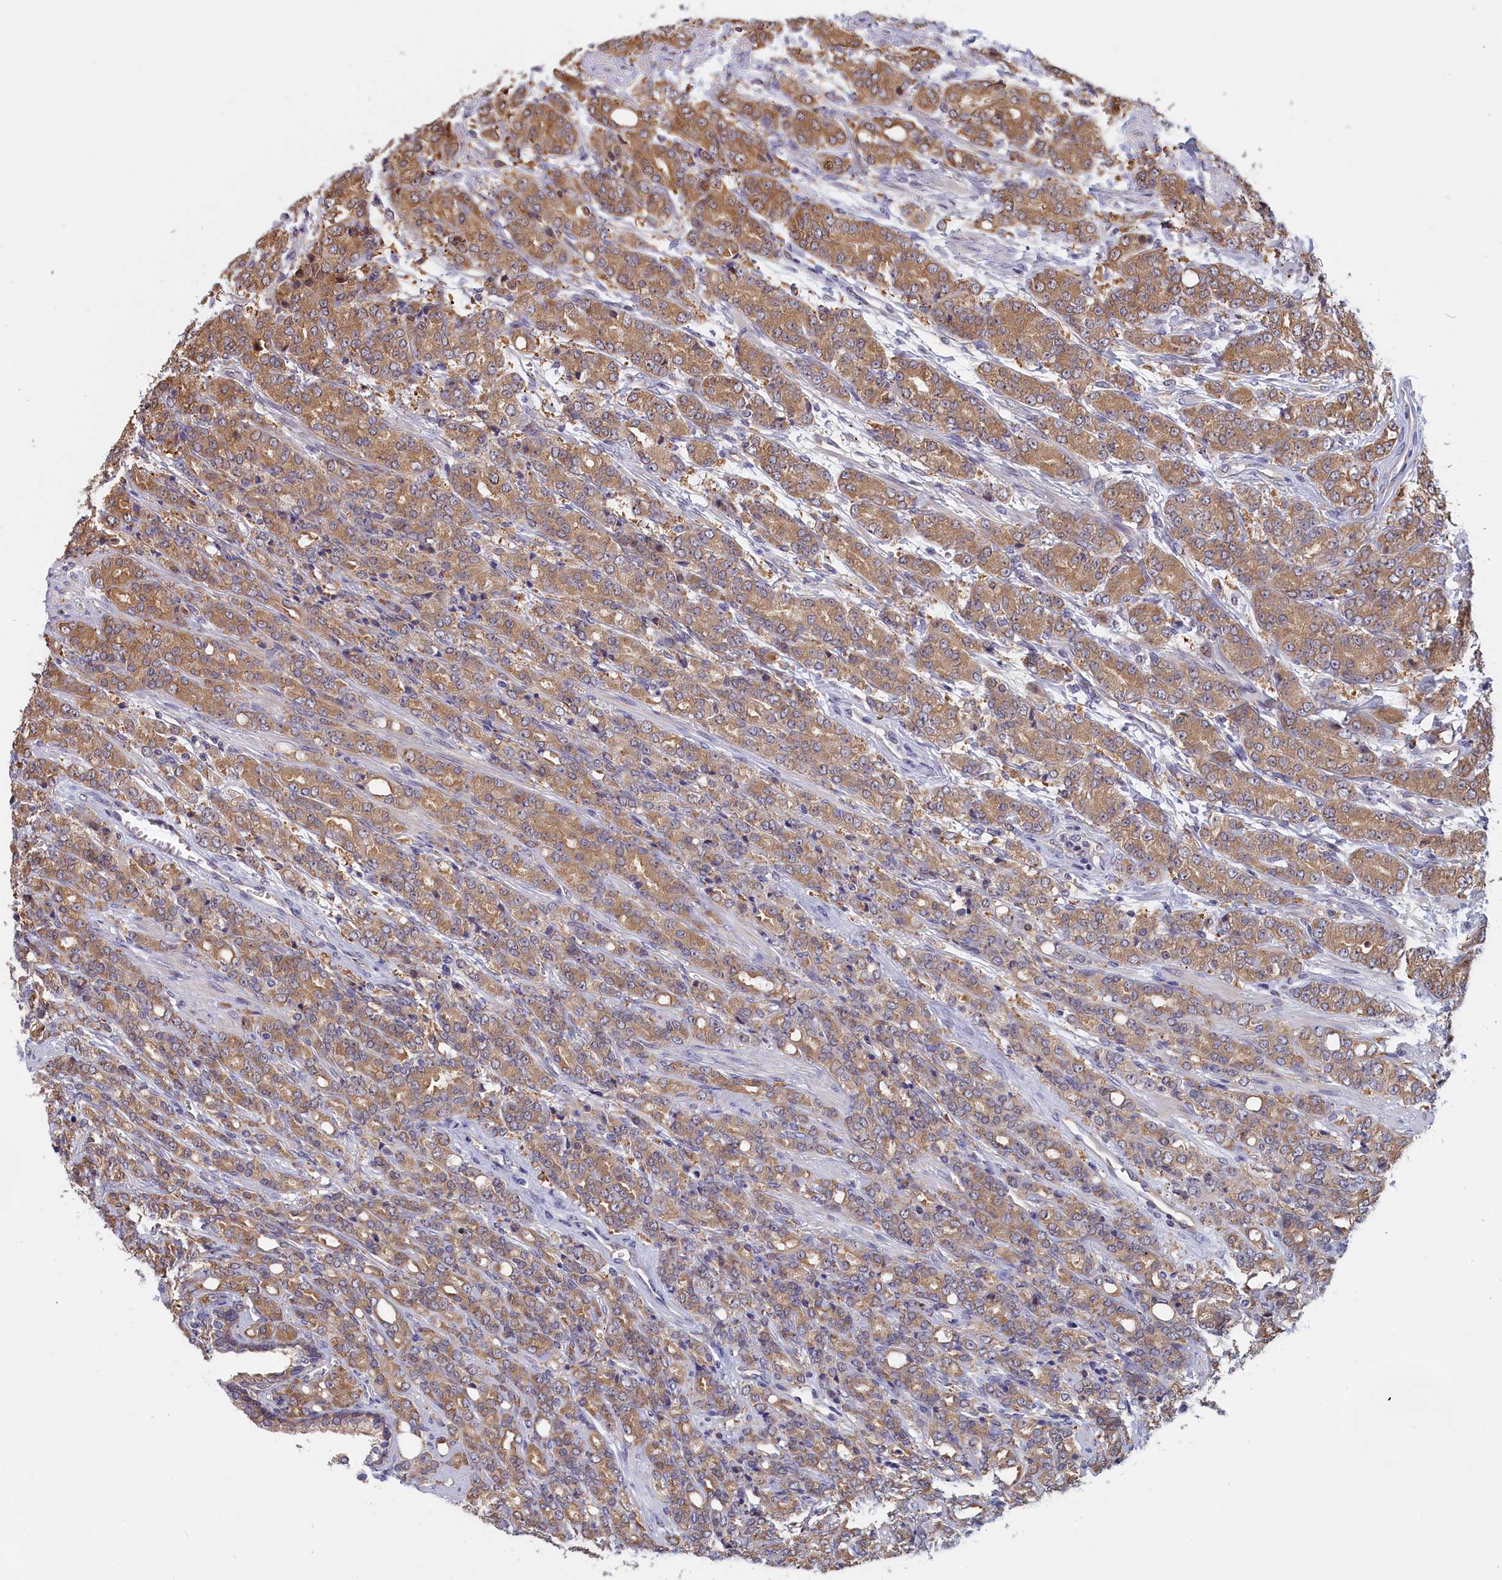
{"staining": {"intensity": "moderate", "quantity": ">75%", "location": "cytoplasmic/membranous"}, "tissue": "prostate cancer", "cell_type": "Tumor cells", "image_type": "cancer", "snomed": [{"axis": "morphology", "description": "Adenocarcinoma, High grade"}, {"axis": "topography", "description": "Prostate"}], "caption": "Protein staining of adenocarcinoma (high-grade) (prostate) tissue reveals moderate cytoplasmic/membranous staining in about >75% of tumor cells. (DAB (3,3'-diaminobenzidine) IHC, brown staining for protein, blue staining for nuclei).", "gene": "ABCC8", "patient": {"sex": "male", "age": 62}}